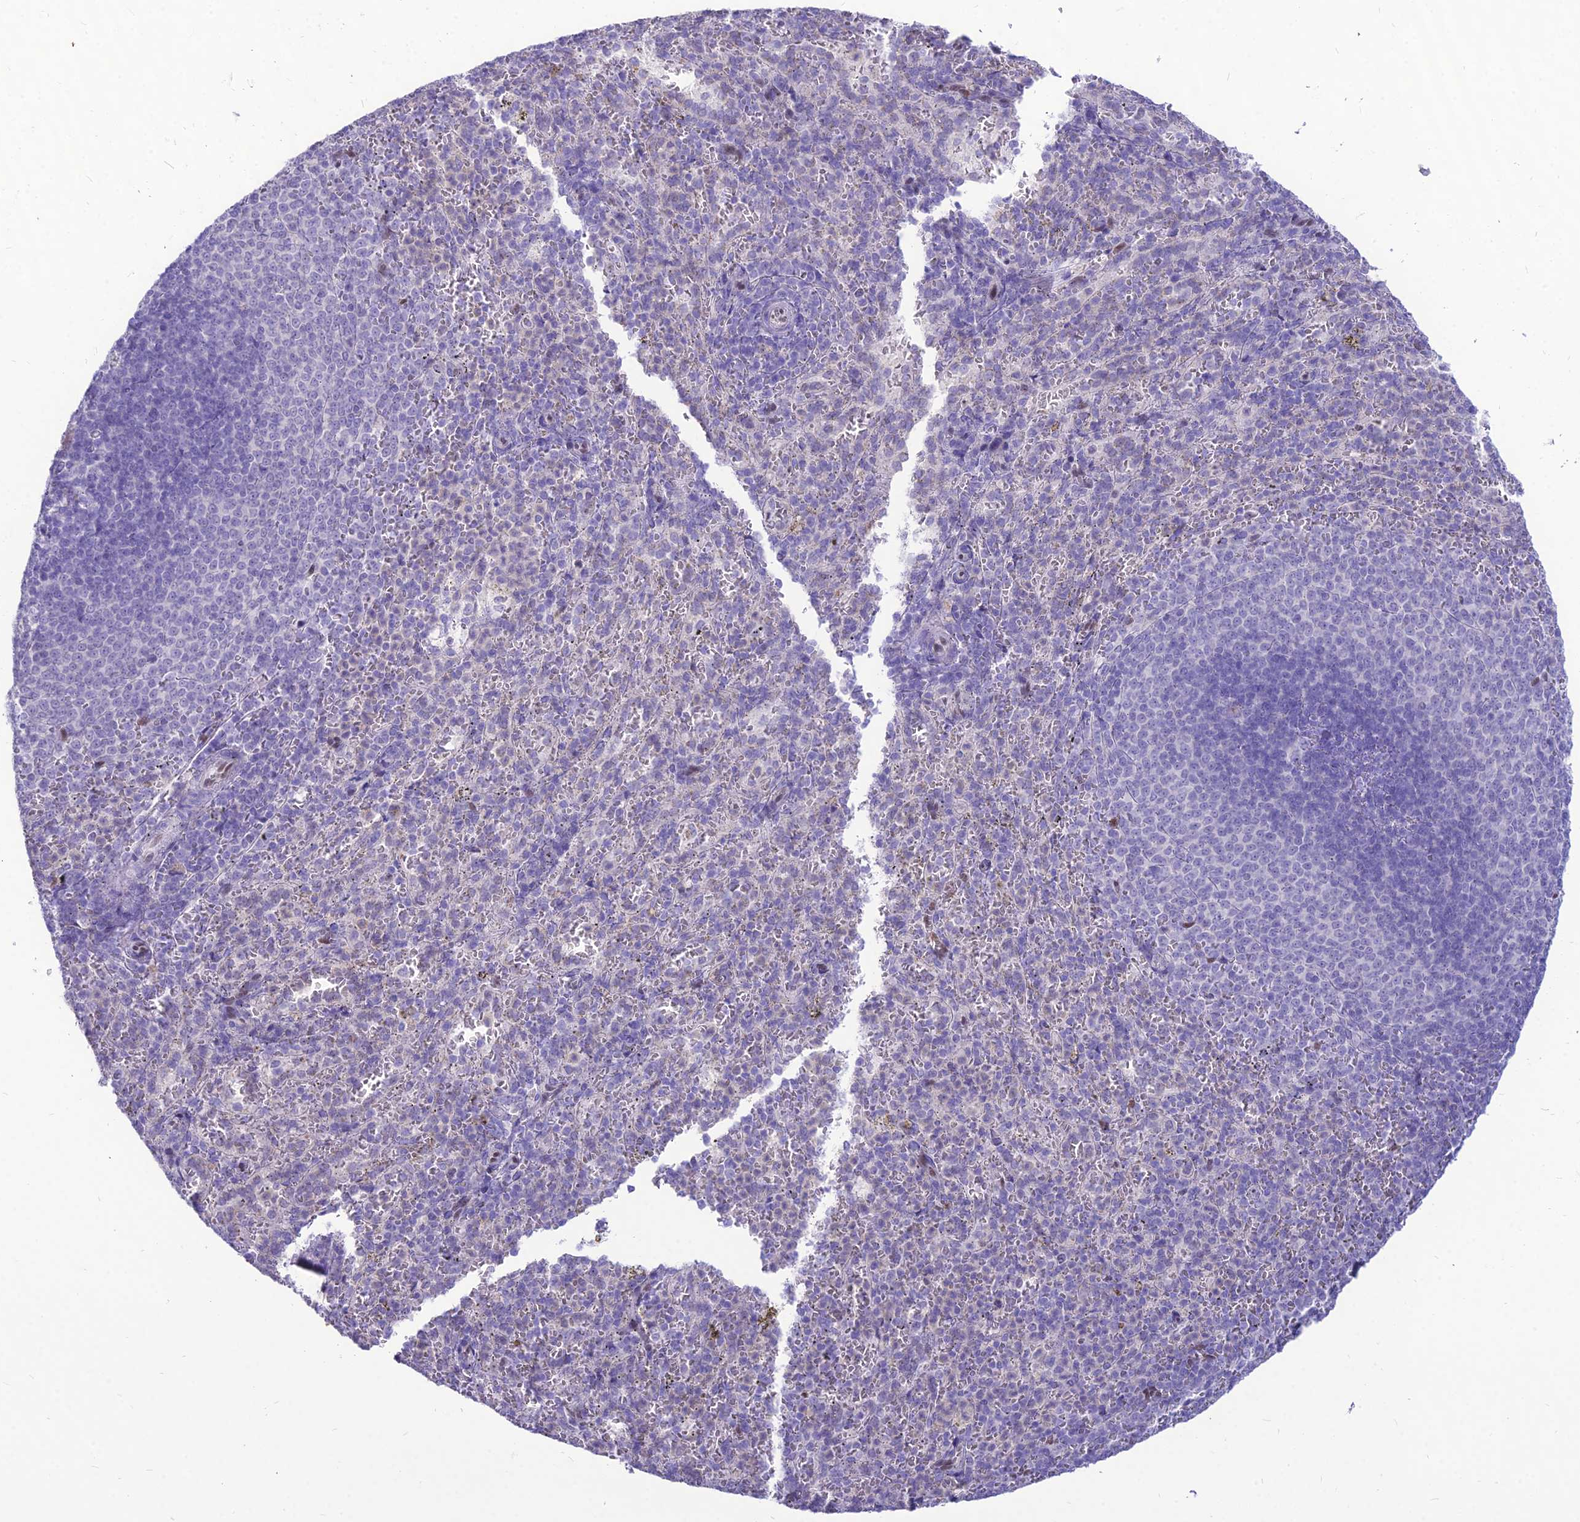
{"staining": {"intensity": "negative", "quantity": "none", "location": "none"}, "tissue": "spleen", "cell_type": "Cells in red pulp", "image_type": "normal", "snomed": [{"axis": "morphology", "description": "Normal tissue, NOS"}, {"axis": "topography", "description": "Spleen"}], "caption": "This is an immunohistochemistry (IHC) photomicrograph of unremarkable spleen. There is no positivity in cells in red pulp.", "gene": "NOVA2", "patient": {"sex": "female", "age": 21}}